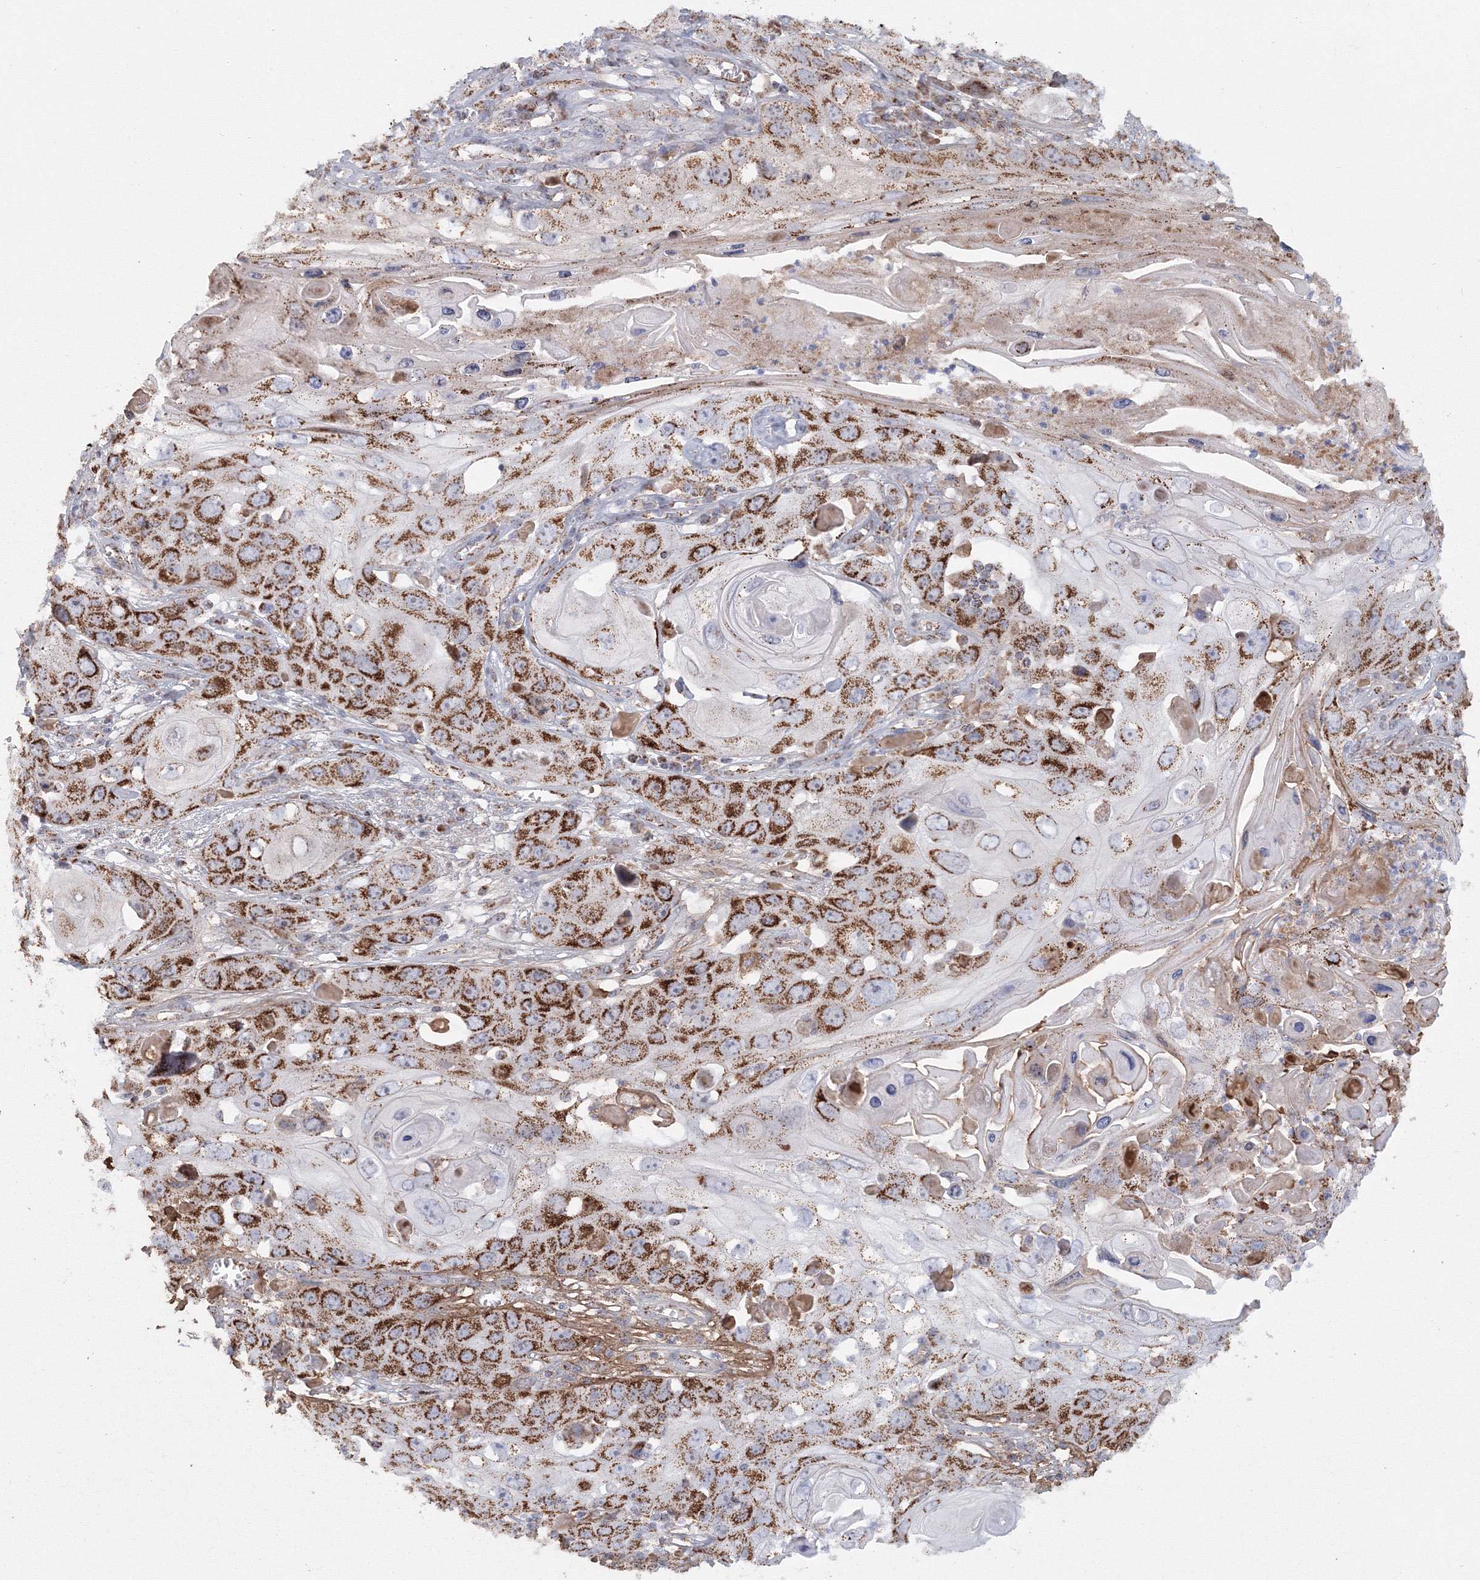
{"staining": {"intensity": "strong", "quantity": ">75%", "location": "cytoplasmic/membranous"}, "tissue": "skin cancer", "cell_type": "Tumor cells", "image_type": "cancer", "snomed": [{"axis": "morphology", "description": "Squamous cell carcinoma, NOS"}, {"axis": "topography", "description": "Skin"}], "caption": "A micrograph showing strong cytoplasmic/membranous expression in about >75% of tumor cells in skin cancer (squamous cell carcinoma), as visualized by brown immunohistochemical staining.", "gene": "GRPEL1", "patient": {"sex": "male", "age": 55}}